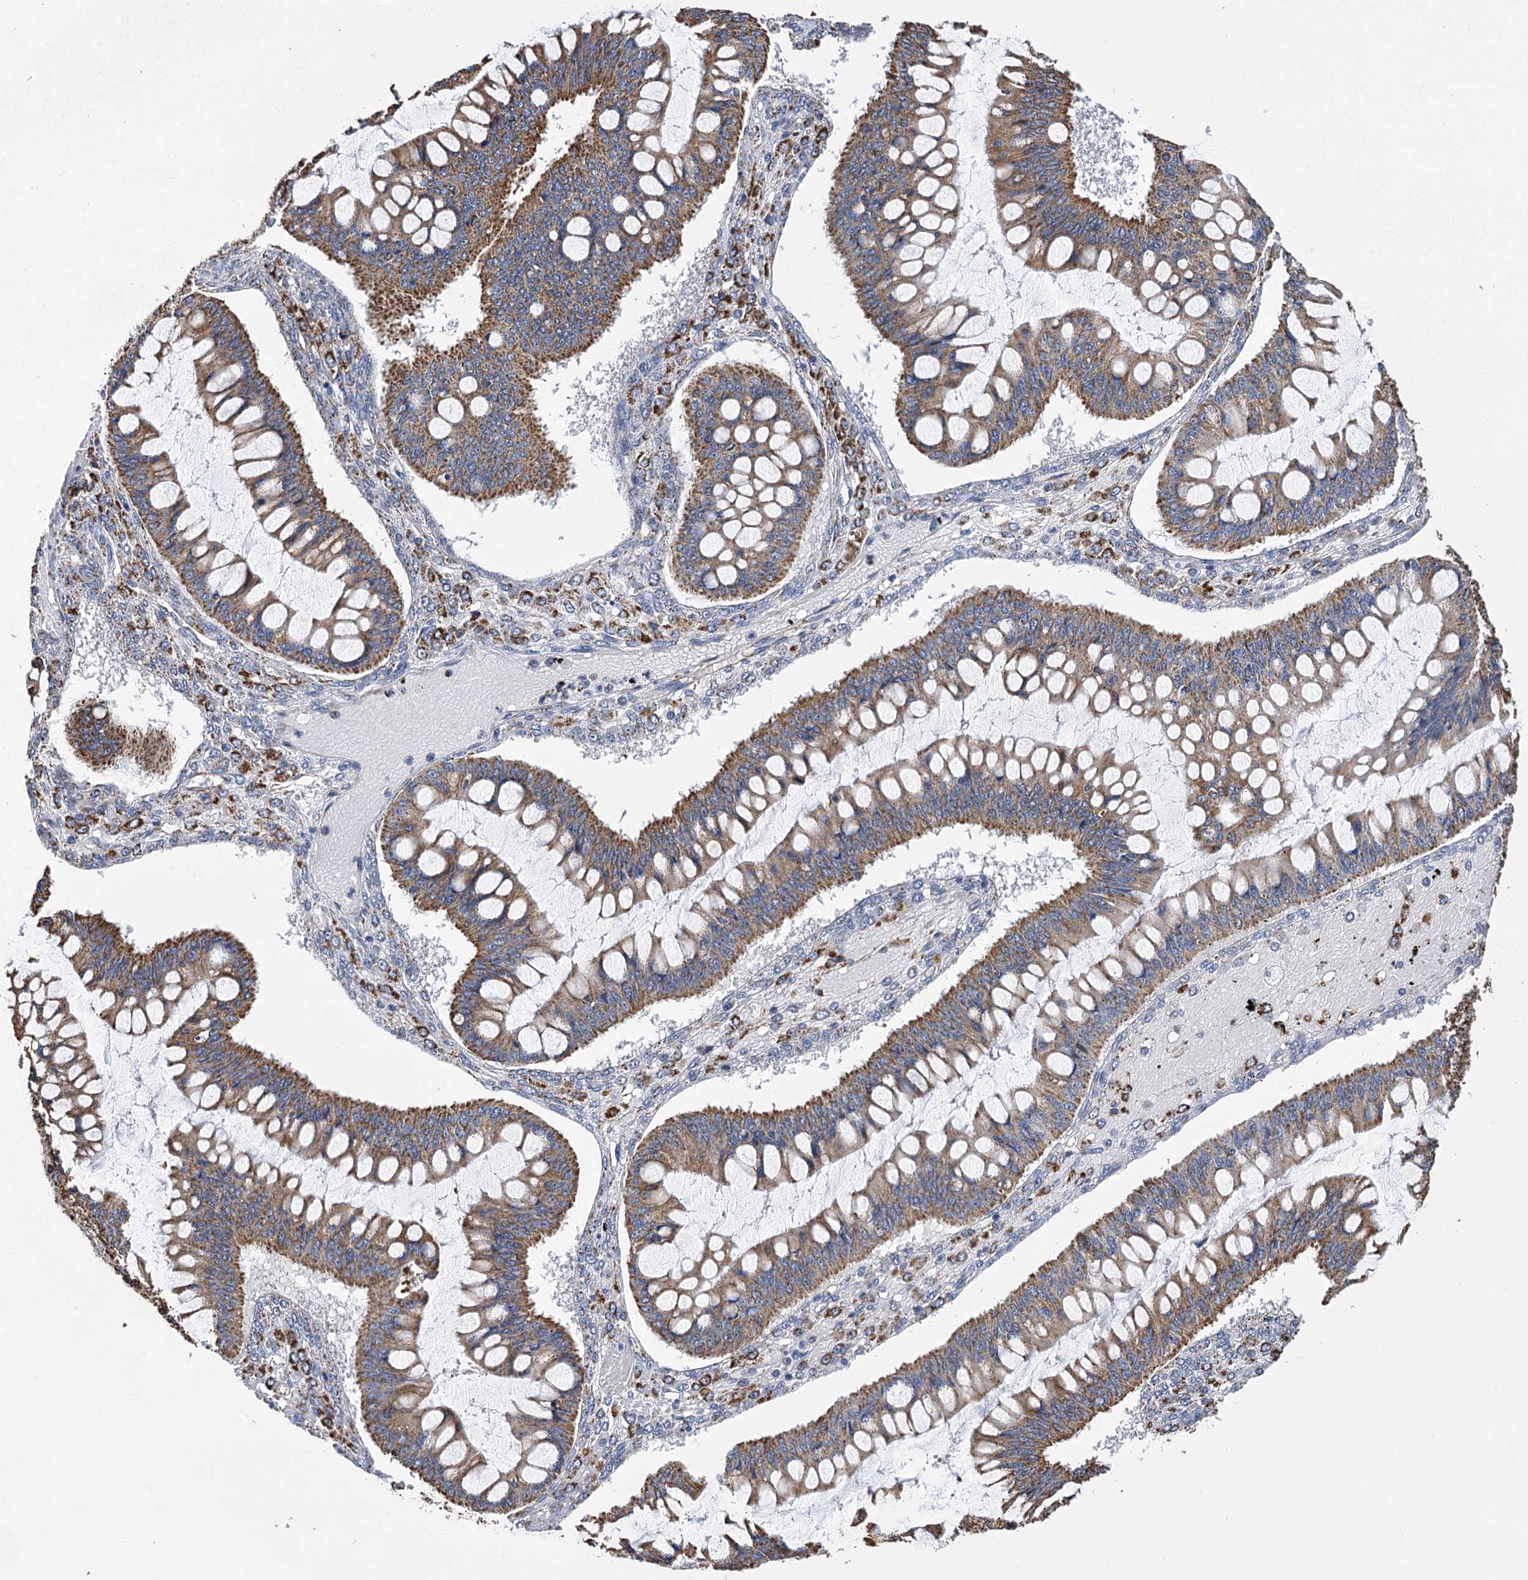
{"staining": {"intensity": "moderate", "quantity": ">75%", "location": "cytoplasmic/membranous"}, "tissue": "ovarian cancer", "cell_type": "Tumor cells", "image_type": "cancer", "snomed": [{"axis": "morphology", "description": "Cystadenocarcinoma, mucinous, NOS"}, {"axis": "topography", "description": "Ovary"}], "caption": "Immunohistochemistry (IHC) image of neoplastic tissue: human mucinous cystadenocarcinoma (ovarian) stained using IHC demonstrates medium levels of moderate protein expression localized specifically in the cytoplasmic/membranous of tumor cells, appearing as a cytoplasmic/membranous brown color.", "gene": "CCDC73", "patient": {"sex": "female", "age": 73}}